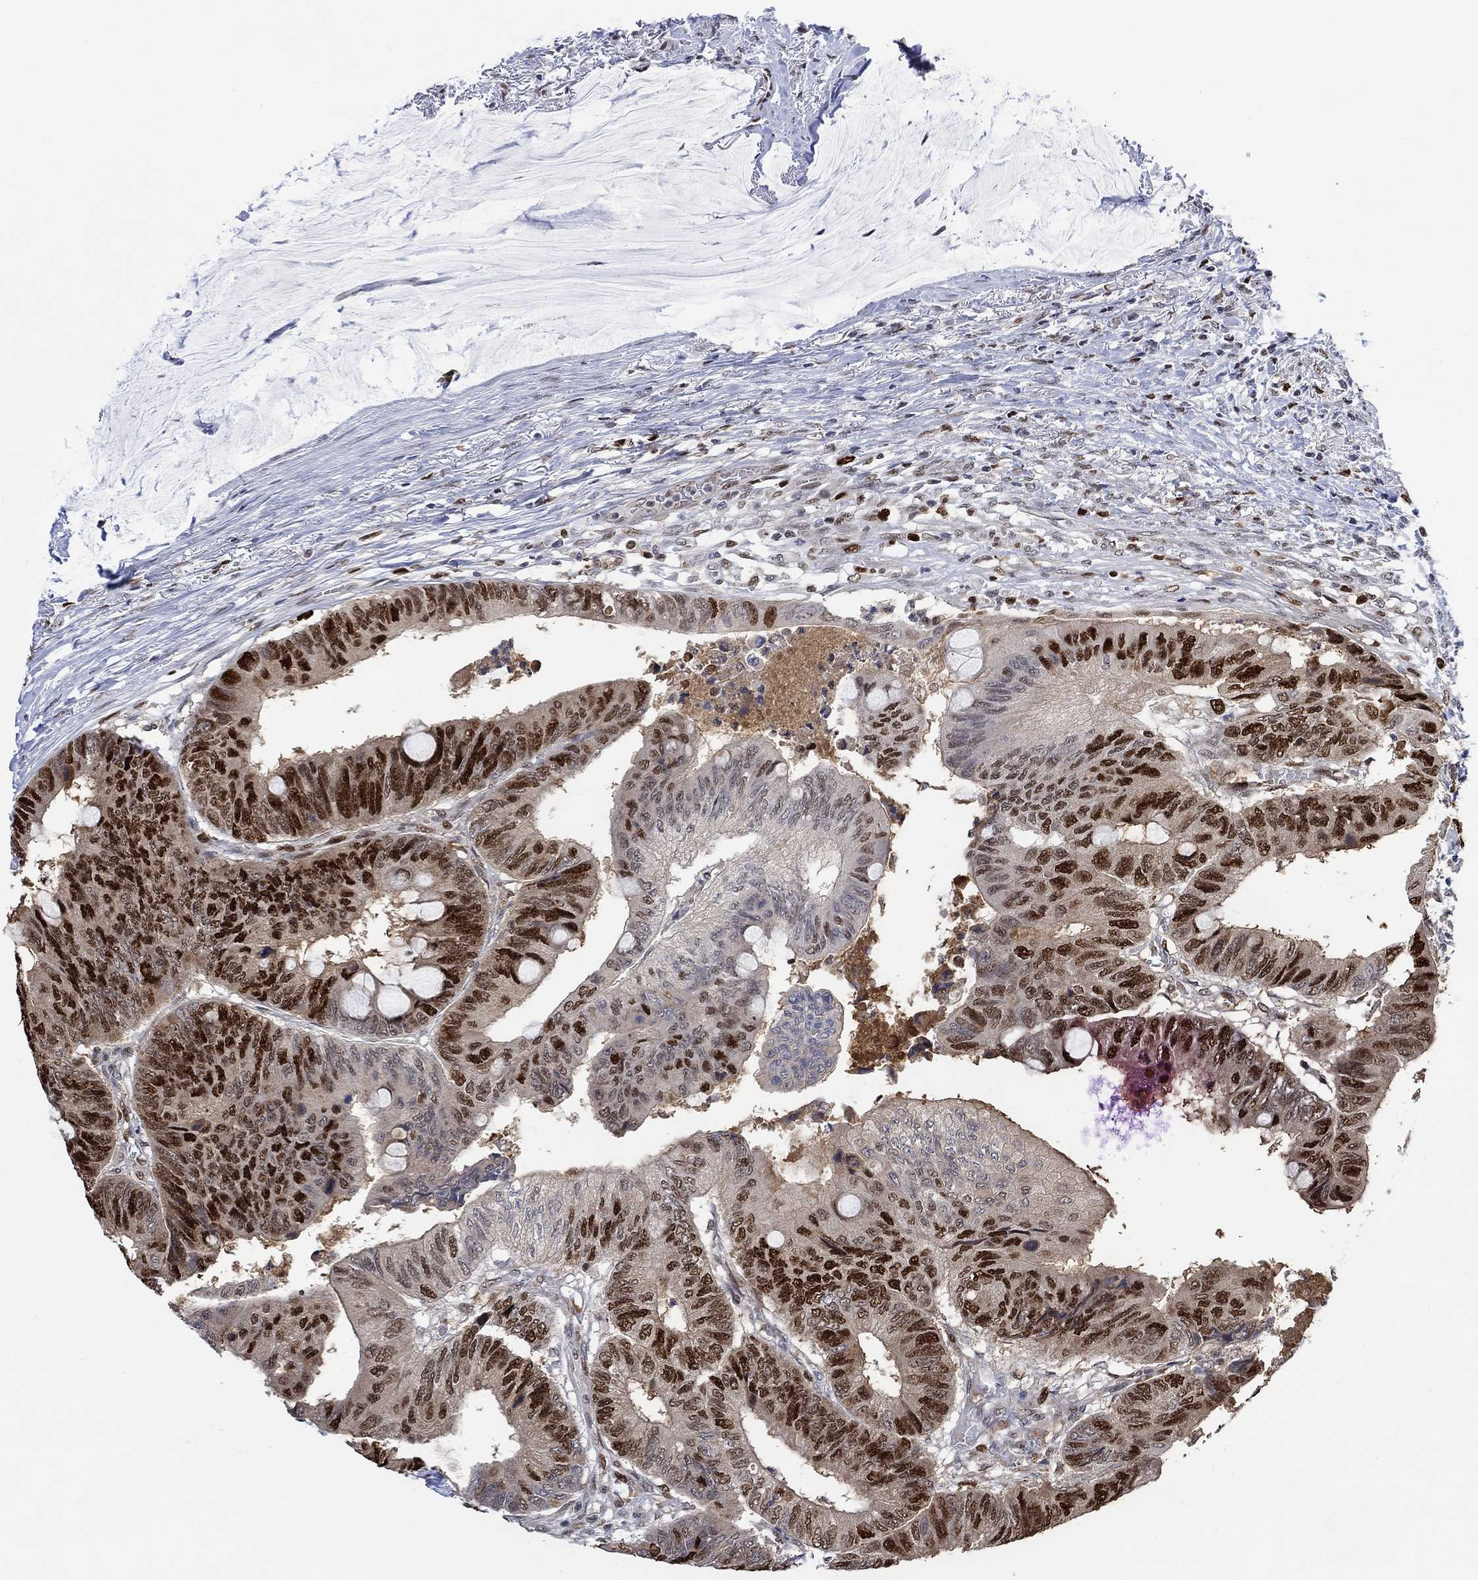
{"staining": {"intensity": "strong", "quantity": "25%-75%", "location": "nuclear"}, "tissue": "colorectal cancer", "cell_type": "Tumor cells", "image_type": "cancer", "snomed": [{"axis": "morphology", "description": "Normal tissue, NOS"}, {"axis": "morphology", "description": "Adenocarcinoma, NOS"}, {"axis": "topography", "description": "Rectum"}, {"axis": "topography", "description": "Peripheral nerve tissue"}], "caption": "Strong nuclear staining for a protein is seen in about 25%-75% of tumor cells of colorectal adenocarcinoma using IHC.", "gene": "RAD54L2", "patient": {"sex": "male", "age": 92}}